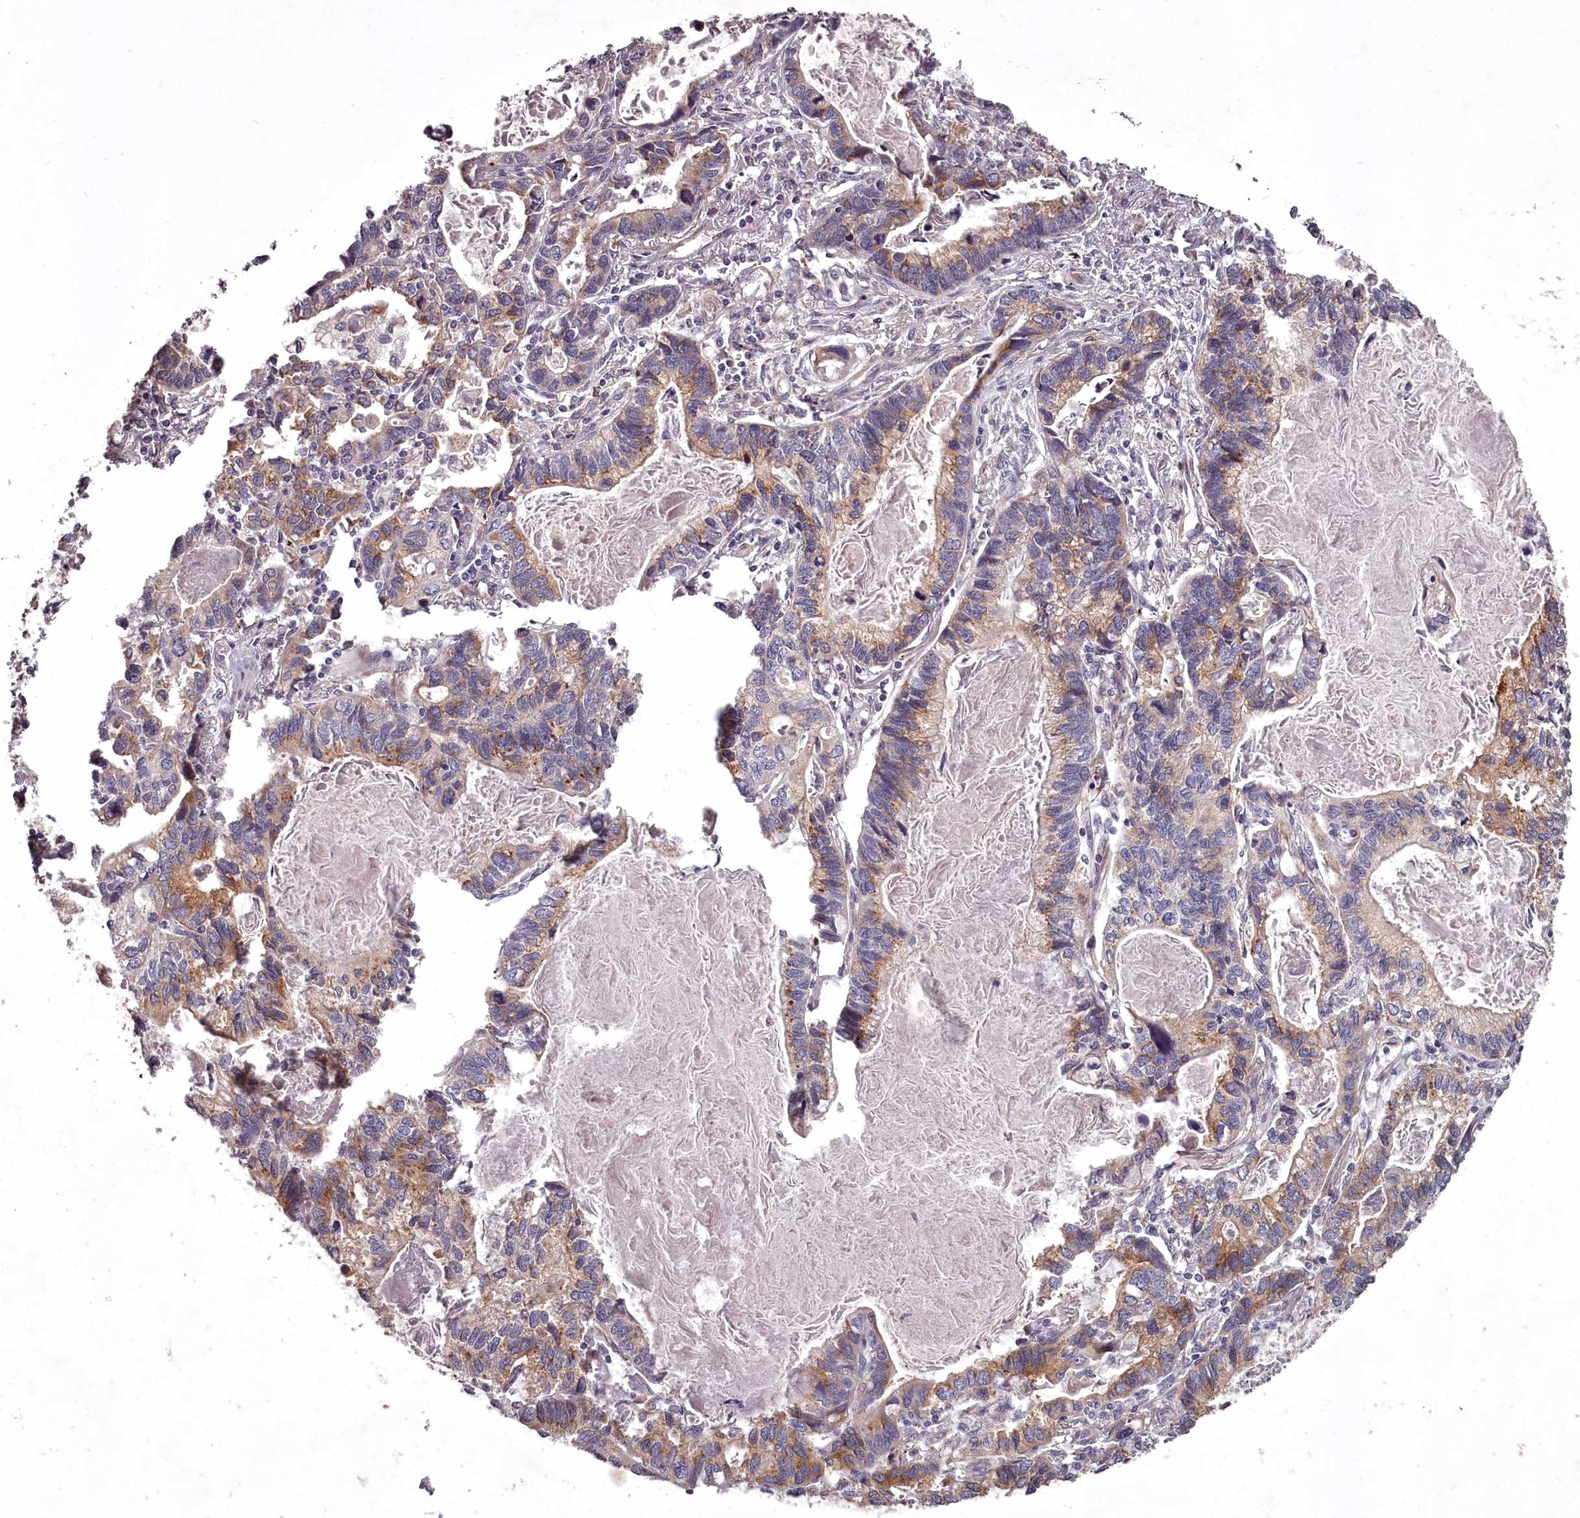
{"staining": {"intensity": "moderate", "quantity": "25%-75%", "location": "cytoplasmic/membranous"}, "tissue": "lung cancer", "cell_type": "Tumor cells", "image_type": "cancer", "snomed": [{"axis": "morphology", "description": "Adenocarcinoma, NOS"}, {"axis": "topography", "description": "Lung"}], "caption": "High-magnification brightfield microscopy of lung cancer stained with DAB (3,3'-diaminobenzidine) (brown) and counterstained with hematoxylin (blue). tumor cells exhibit moderate cytoplasmic/membranous expression is identified in about25%-75% of cells.", "gene": "STX6", "patient": {"sex": "male", "age": 67}}